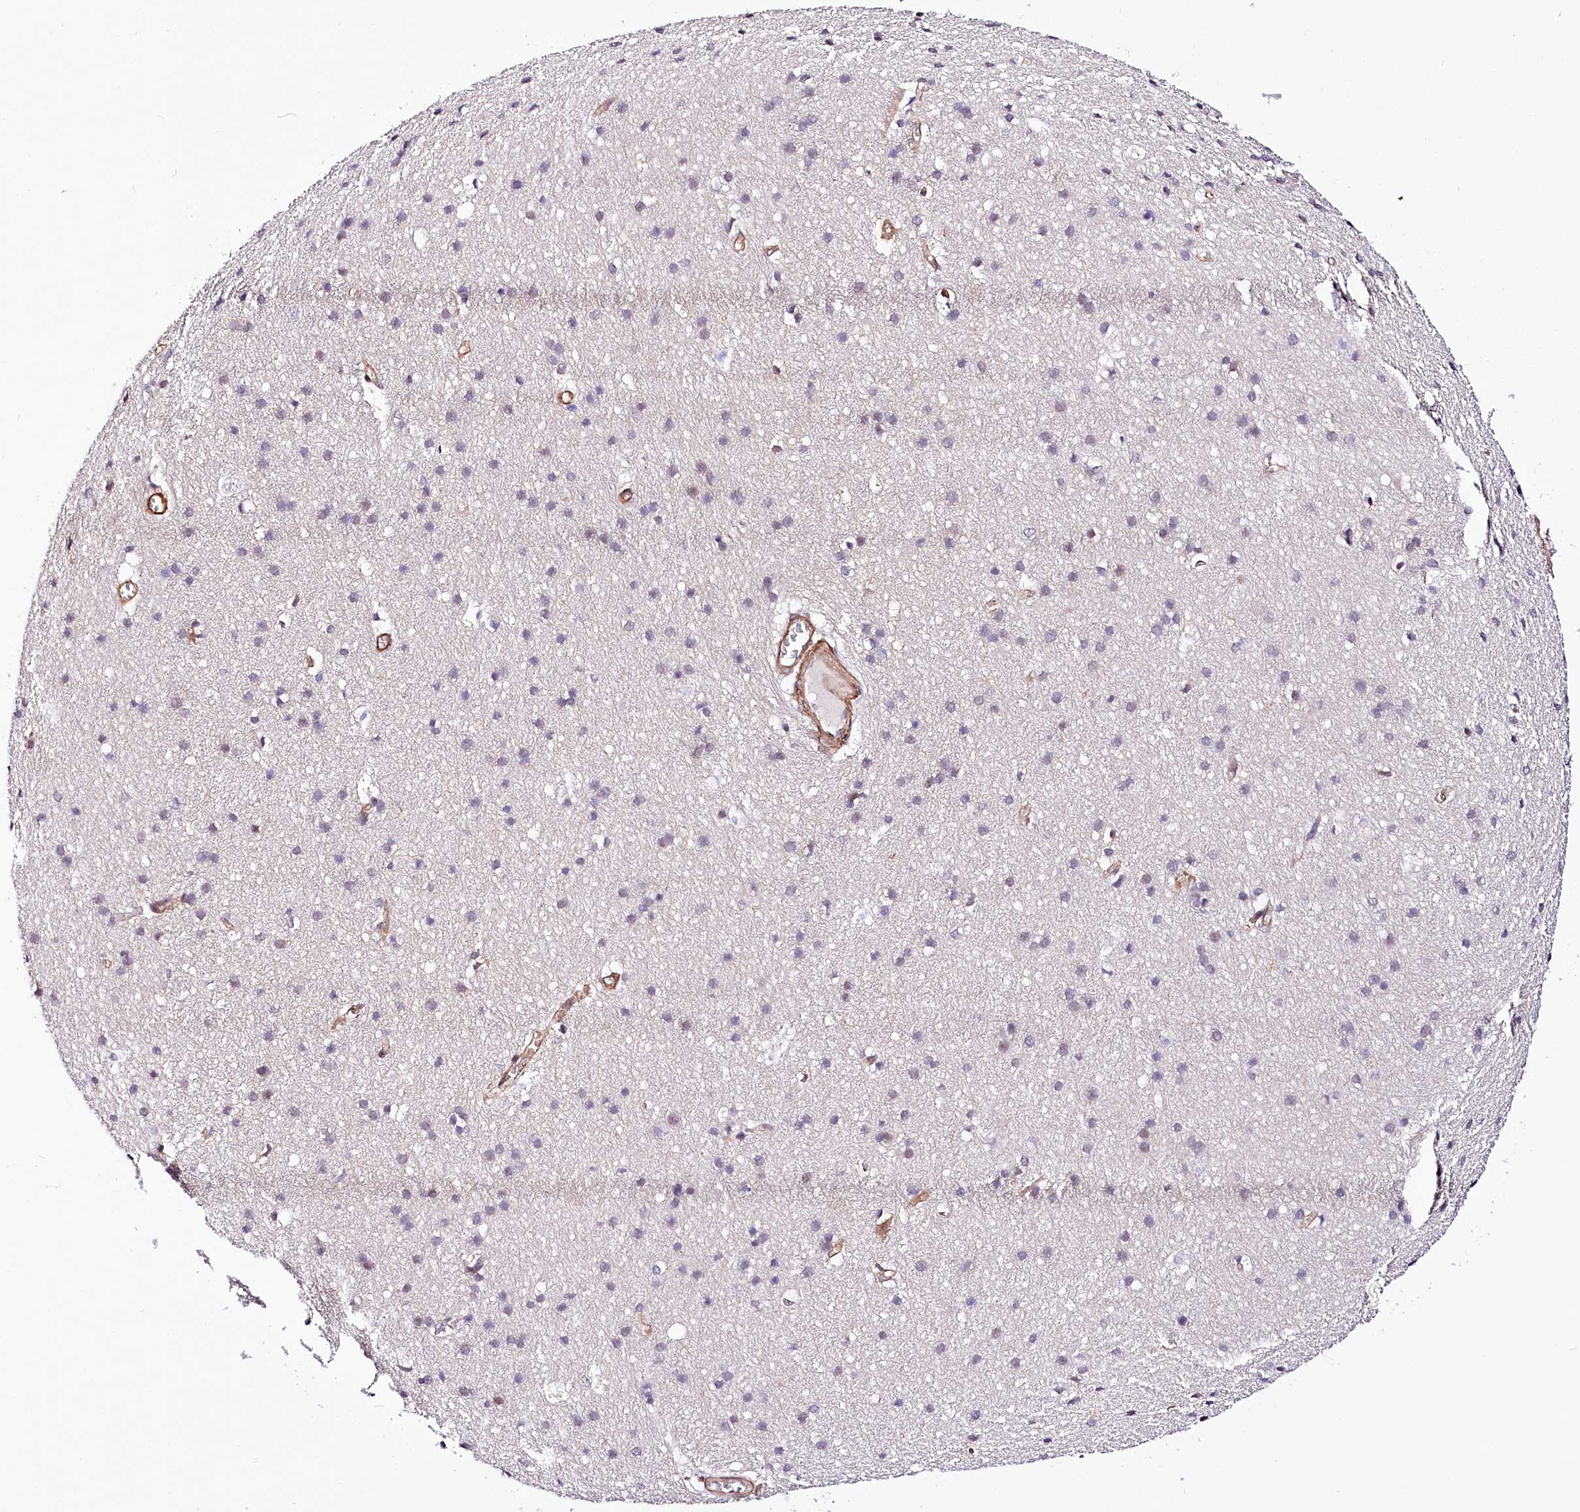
{"staining": {"intensity": "moderate", "quantity": ">75%", "location": "cytoplasmic/membranous"}, "tissue": "cerebral cortex", "cell_type": "Endothelial cells", "image_type": "normal", "snomed": [{"axis": "morphology", "description": "Normal tissue, NOS"}, {"axis": "topography", "description": "Cerebral cortex"}], "caption": "Protein expression analysis of normal cerebral cortex exhibits moderate cytoplasmic/membranous staining in approximately >75% of endothelial cells.", "gene": "PPP2R5B", "patient": {"sex": "male", "age": 54}}